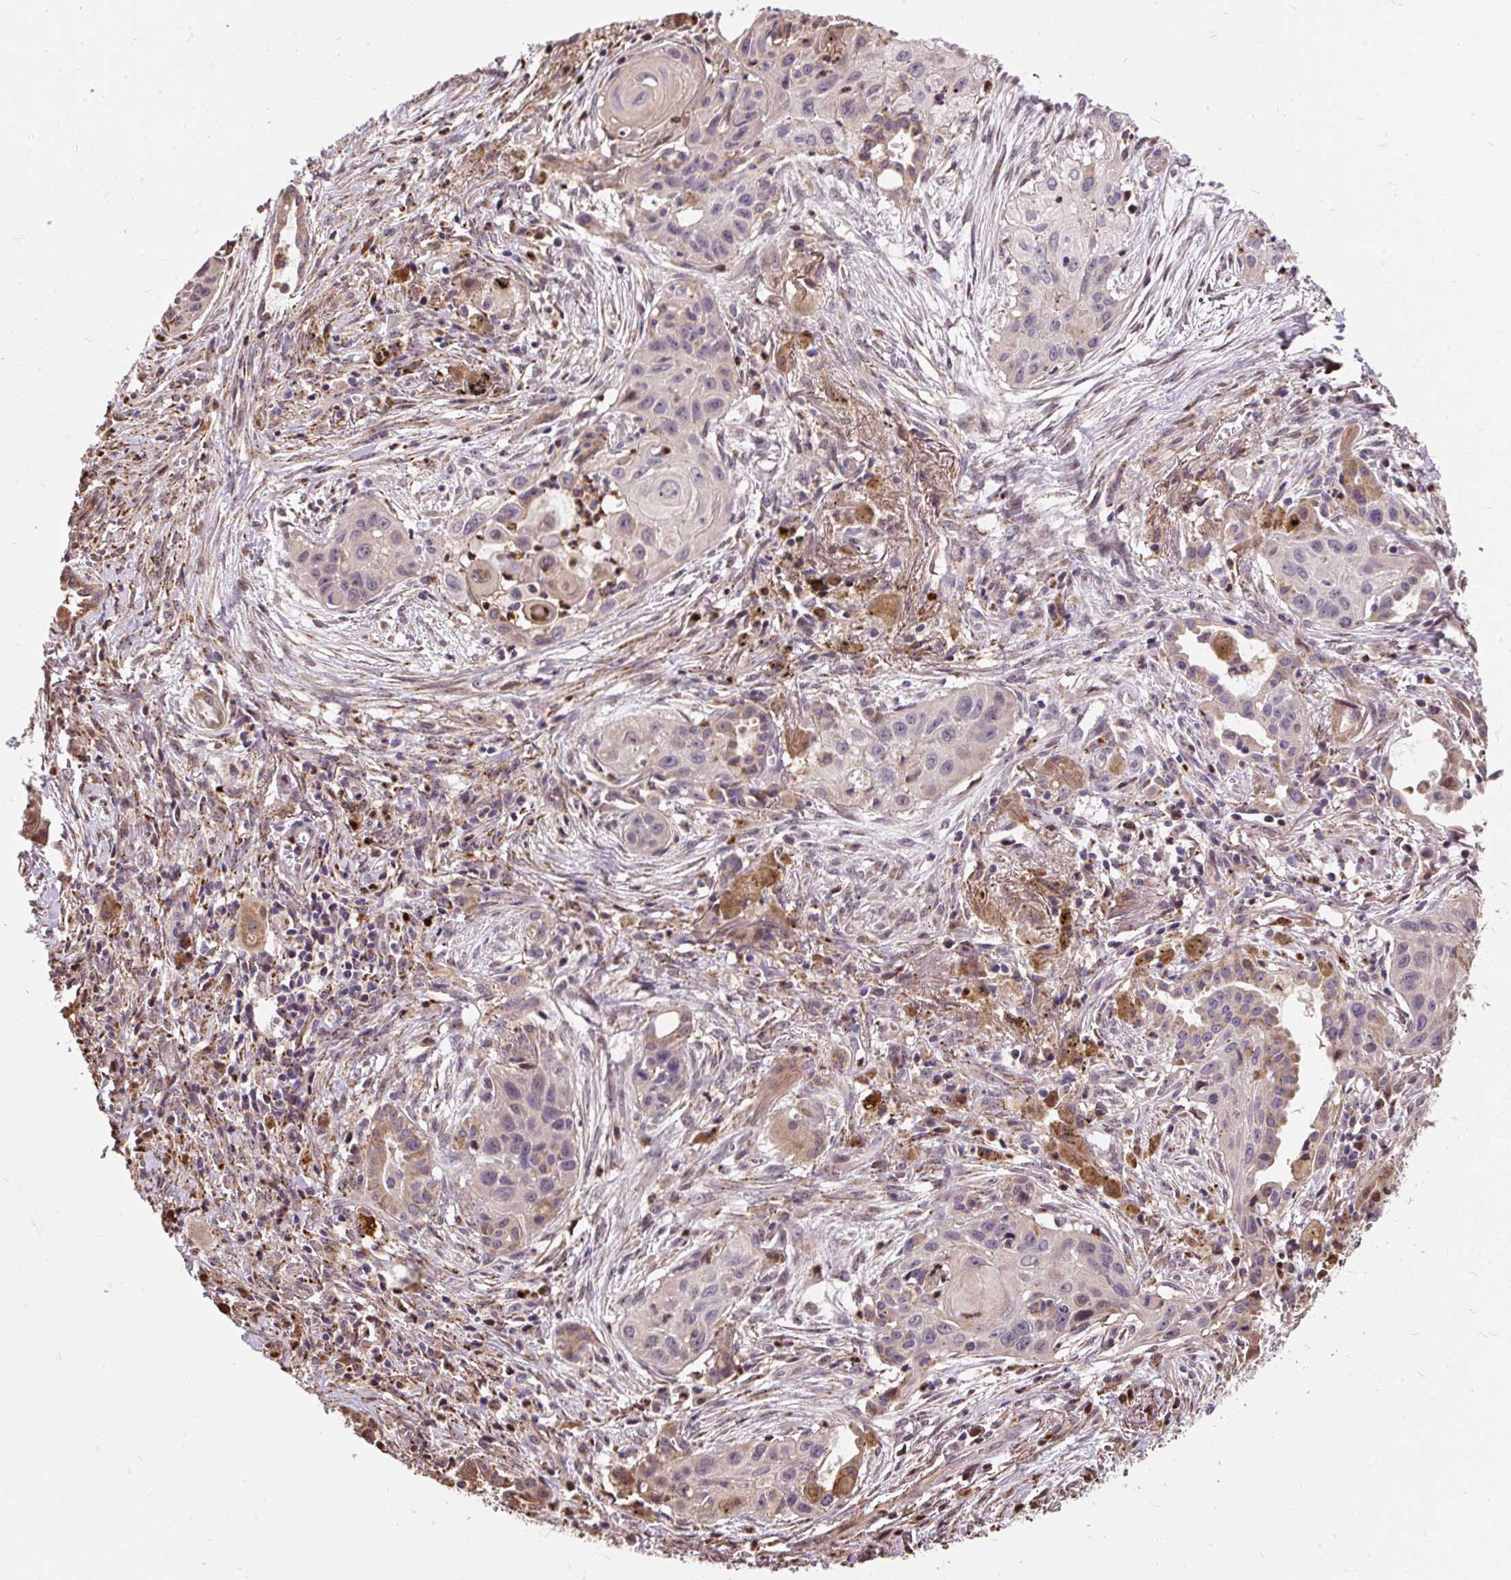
{"staining": {"intensity": "negative", "quantity": "none", "location": "none"}, "tissue": "lung cancer", "cell_type": "Tumor cells", "image_type": "cancer", "snomed": [{"axis": "morphology", "description": "Squamous cell carcinoma, NOS"}, {"axis": "topography", "description": "Lung"}], "caption": "This micrograph is of lung squamous cell carcinoma stained with IHC to label a protein in brown with the nuclei are counter-stained blue. There is no expression in tumor cells.", "gene": "PUS7L", "patient": {"sex": "male", "age": 71}}